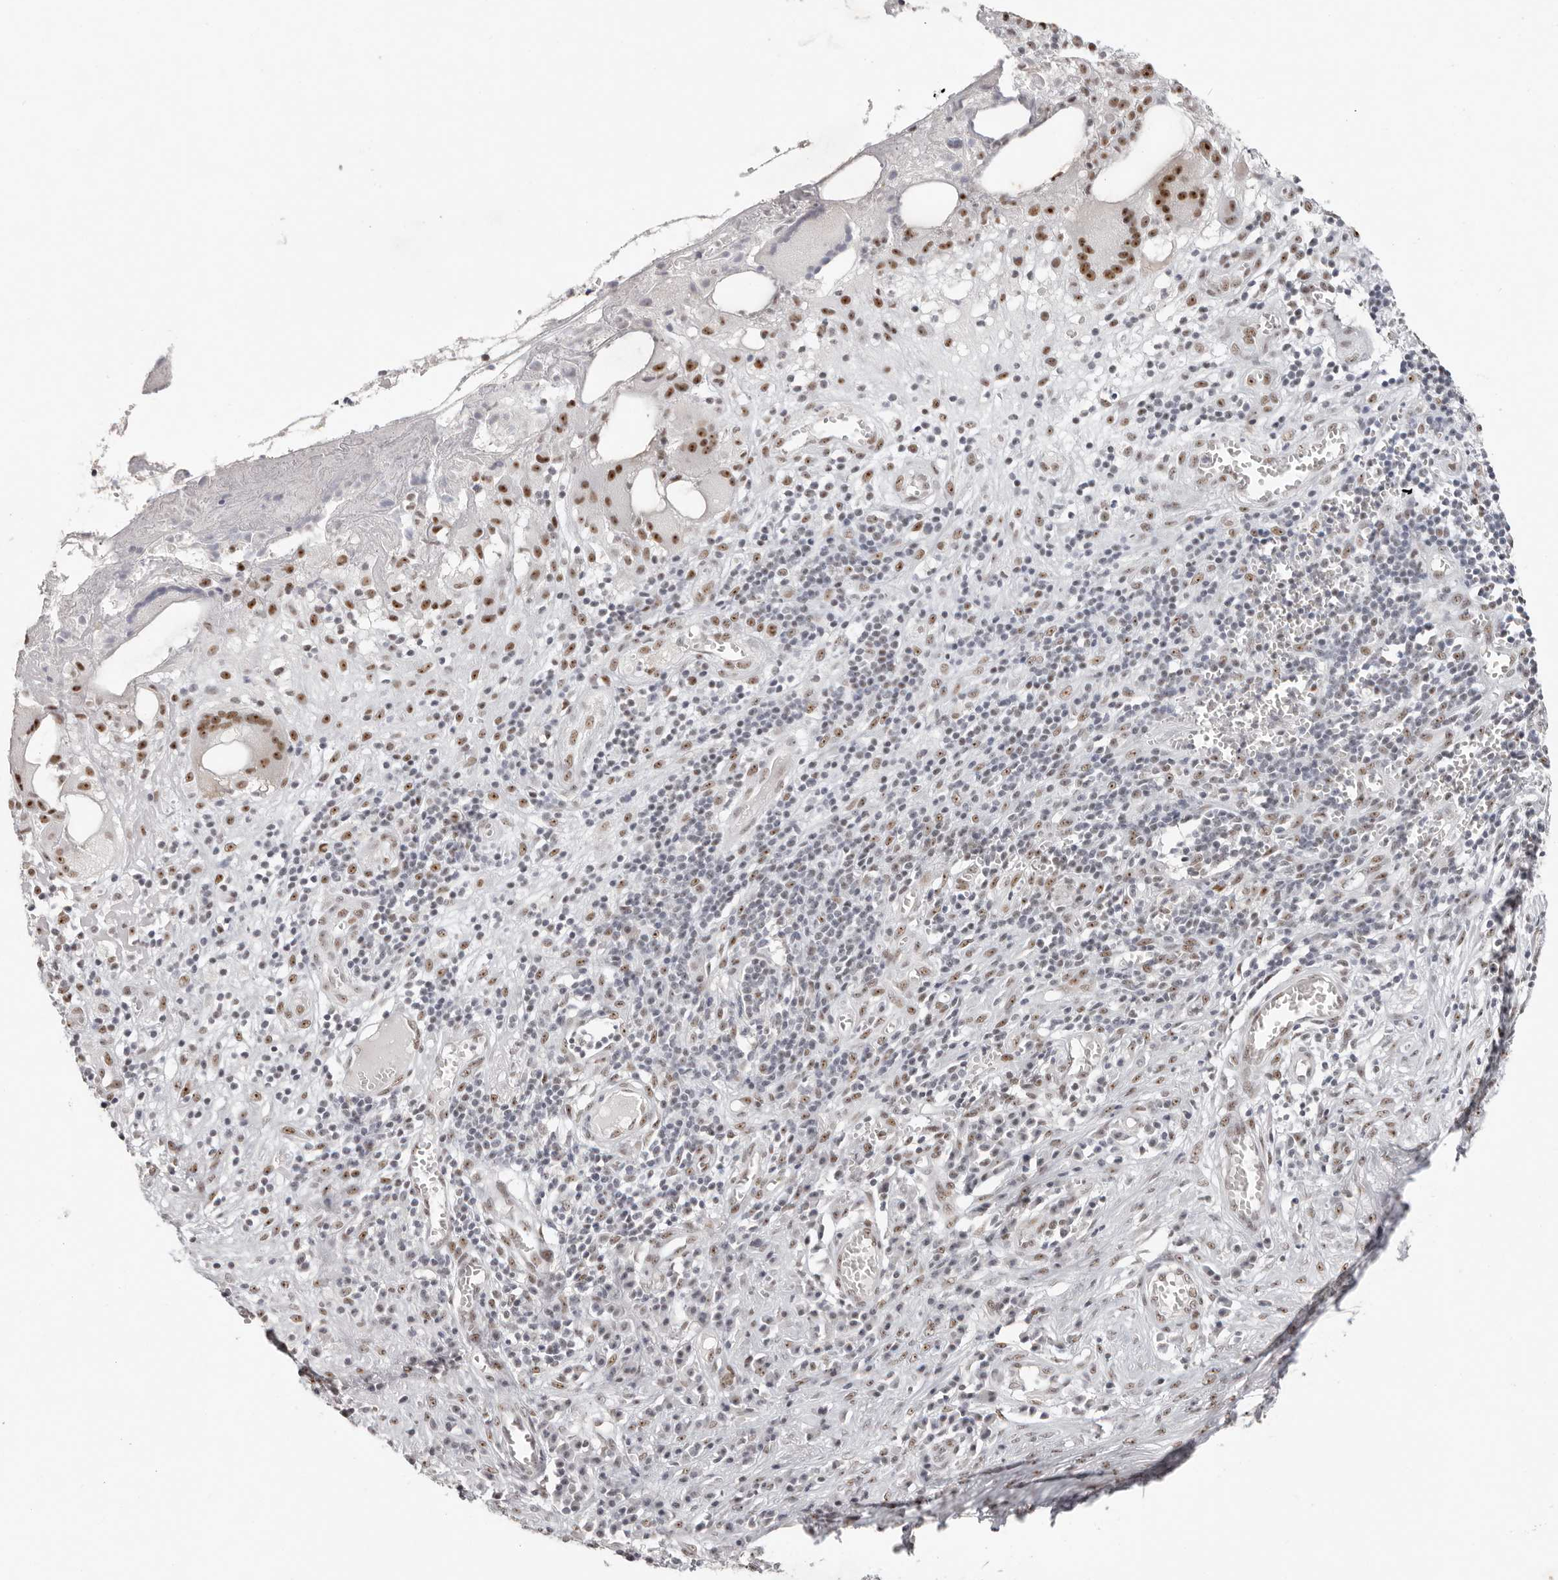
{"staining": {"intensity": "moderate", "quantity": ">75%", "location": "nuclear"}, "tissue": "skin cancer", "cell_type": "Tumor cells", "image_type": "cancer", "snomed": [{"axis": "morphology", "description": "Basal cell carcinoma"}, {"axis": "topography", "description": "Skin"}], "caption": "A medium amount of moderate nuclear positivity is seen in approximately >75% of tumor cells in skin cancer (basal cell carcinoma) tissue. The protein of interest is stained brown, and the nuclei are stained in blue (DAB (3,3'-diaminobenzidine) IHC with brightfield microscopy, high magnification).", "gene": "LARP7", "patient": {"sex": "female", "age": 64}}